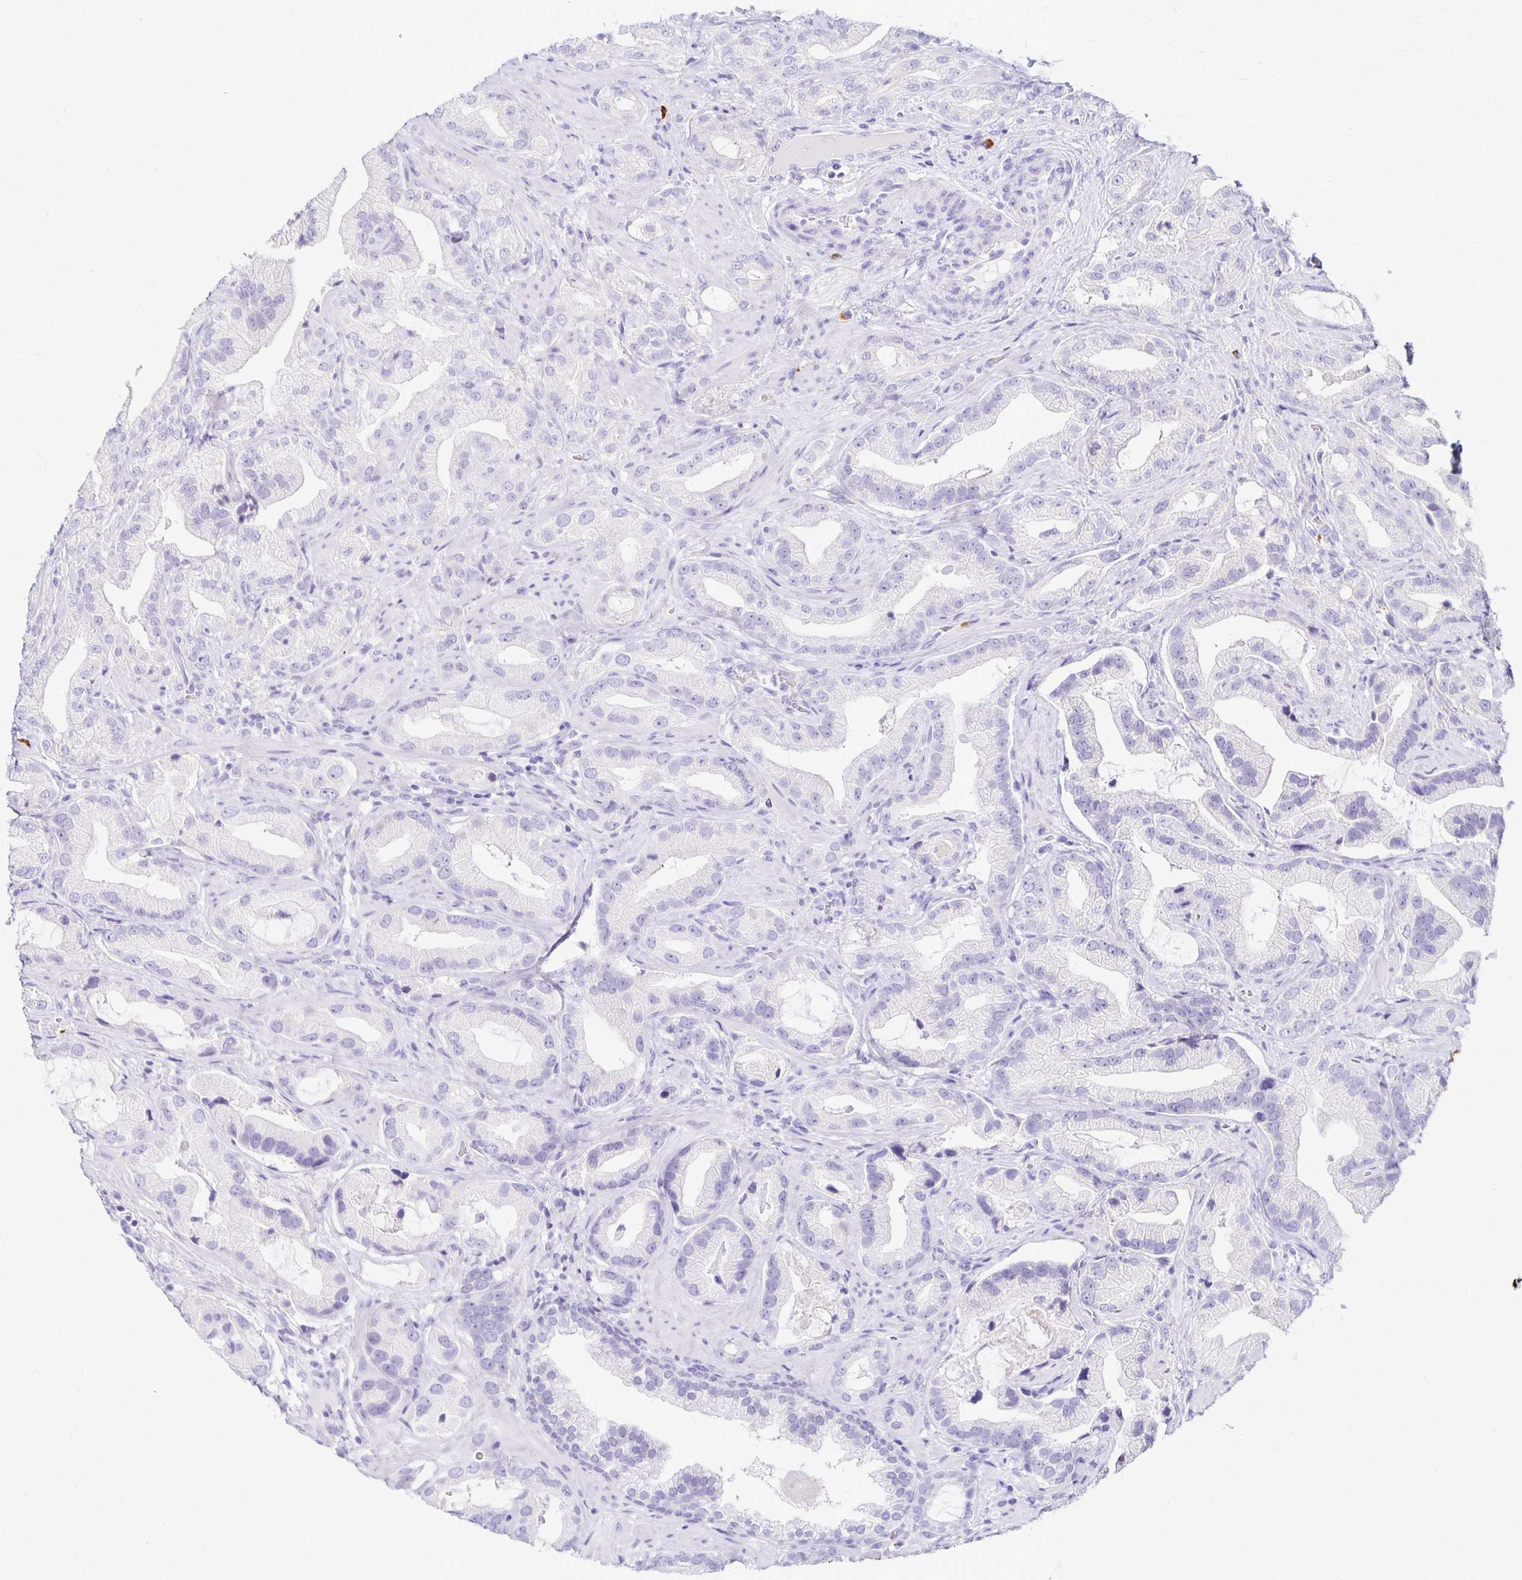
{"staining": {"intensity": "negative", "quantity": "none", "location": "none"}, "tissue": "prostate cancer", "cell_type": "Tumor cells", "image_type": "cancer", "snomed": [{"axis": "morphology", "description": "Adenocarcinoma, Low grade"}, {"axis": "topography", "description": "Prostate"}], "caption": "Tumor cells are negative for protein expression in human prostate cancer (low-grade adenocarcinoma). (DAB (3,3'-diaminobenzidine) immunohistochemistry, high magnification).", "gene": "FNTB", "patient": {"sex": "male", "age": 62}}